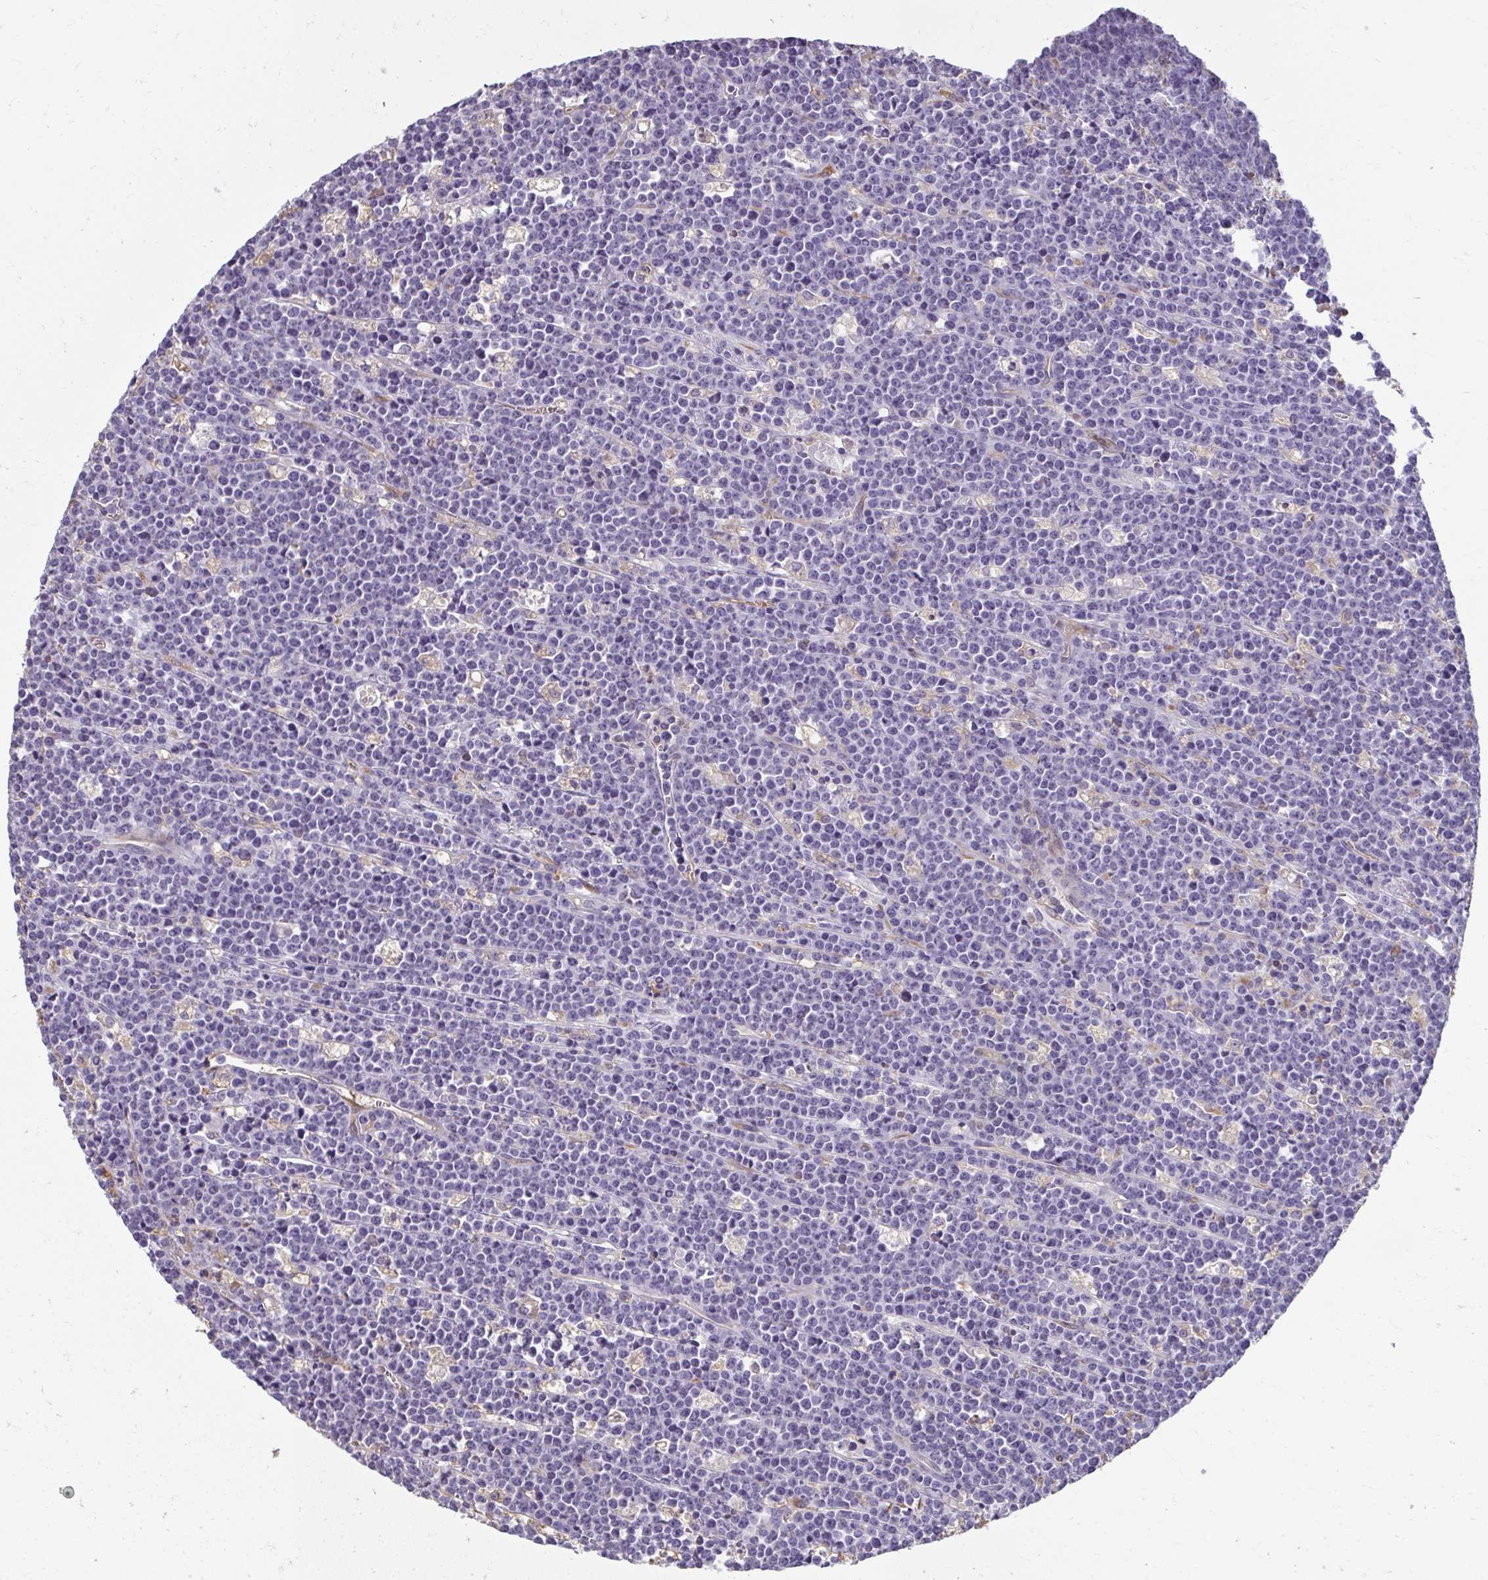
{"staining": {"intensity": "negative", "quantity": "none", "location": "none"}, "tissue": "lymphoma", "cell_type": "Tumor cells", "image_type": "cancer", "snomed": [{"axis": "morphology", "description": "Malignant lymphoma, non-Hodgkin's type, High grade"}, {"axis": "topography", "description": "Ovary"}], "caption": "Immunohistochemical staining of human lymphoma exhibits no significant positivity in tumor cells.", "gene": "PDE2A", "patient": {"sex": "female", "age": 56}}